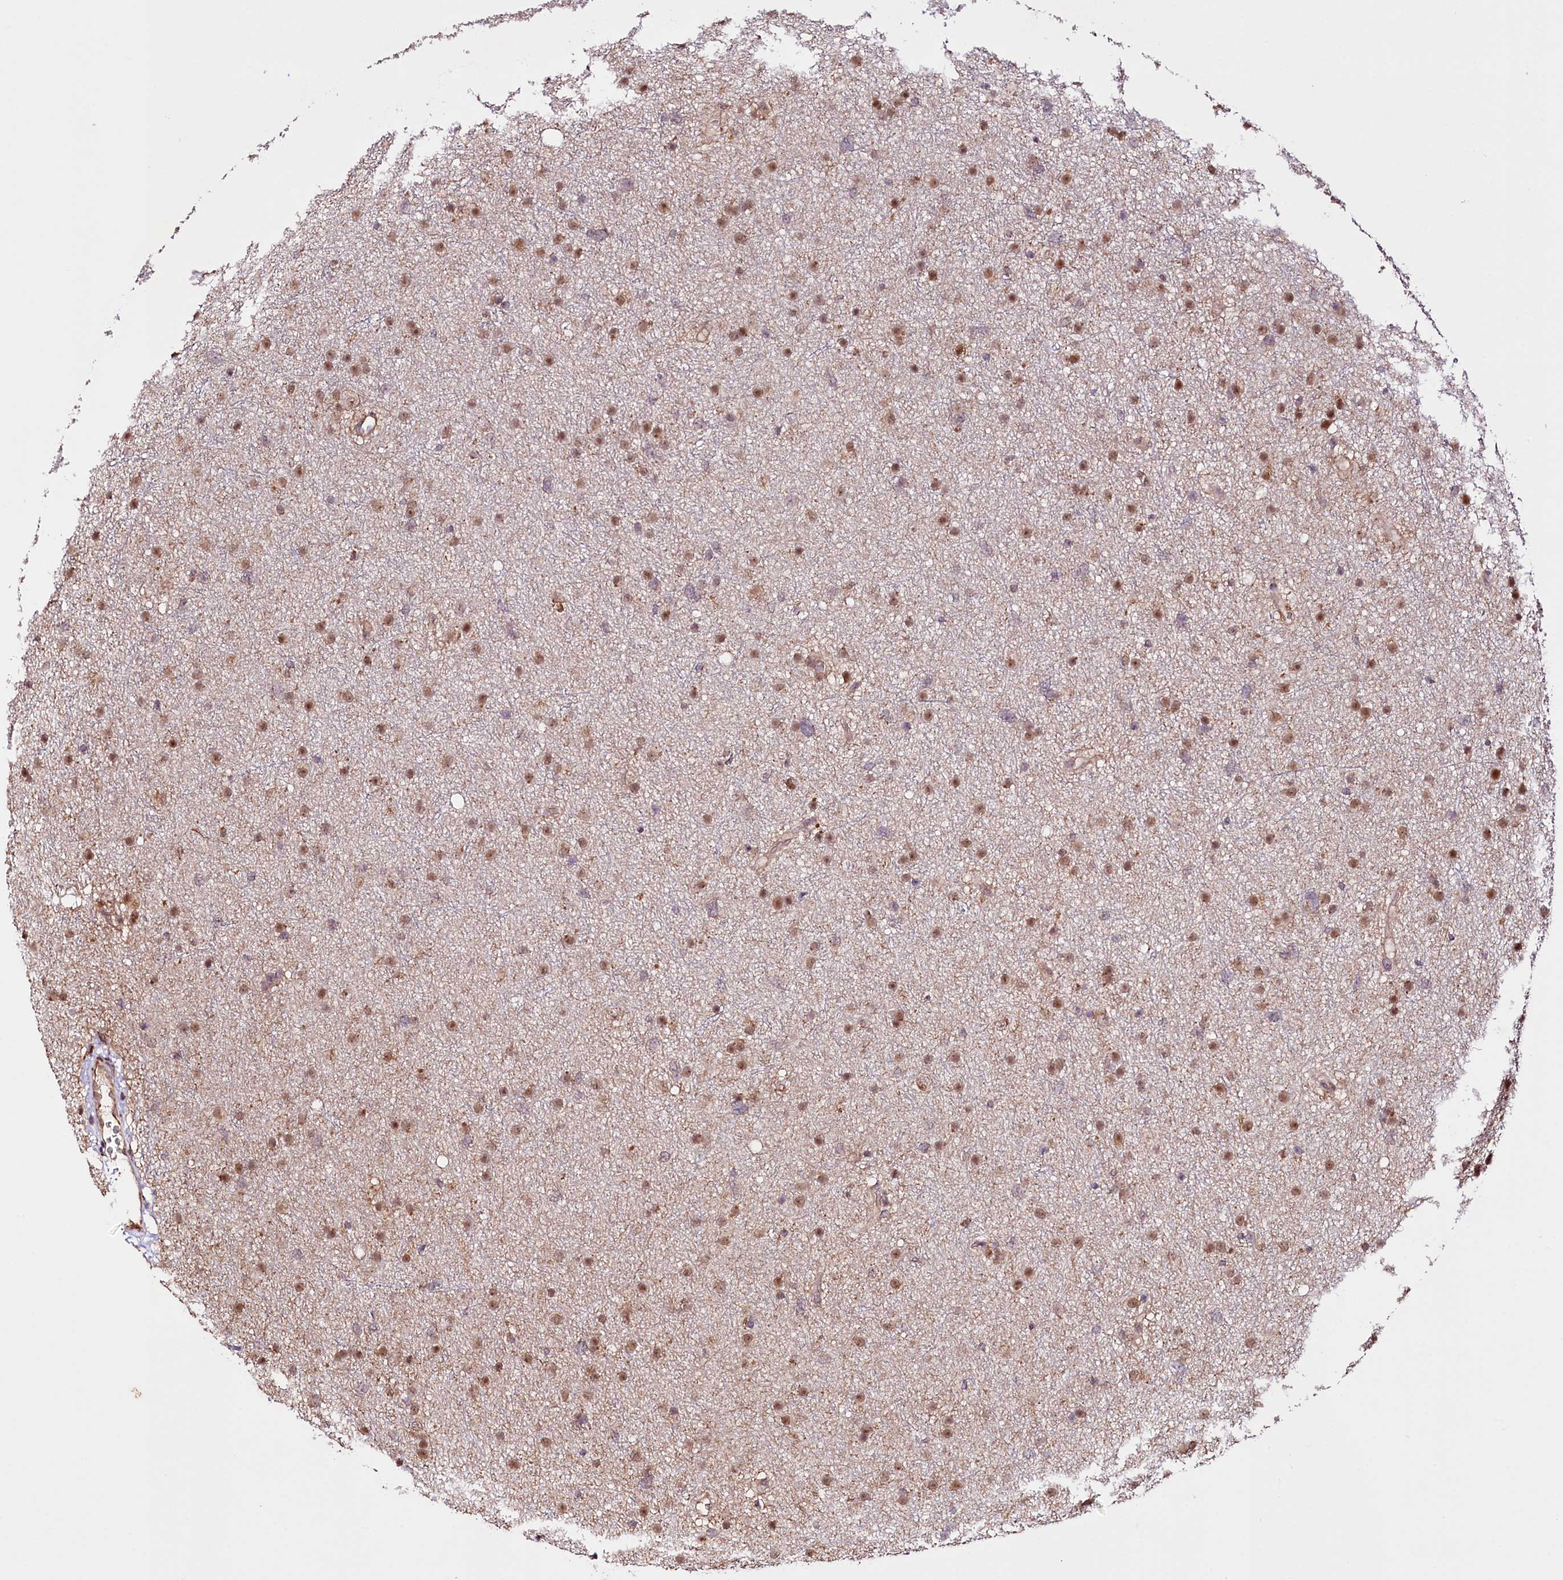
{"staining": {"intensity": "moderate", "quantity": ">75%", "location": "nuclear"}, "tissue": "glioma", "cell_type": "Tumor cells", "image_type": "cancer", "snomed": [{"axis": "morphology", "description": "Glioma, malignant, Low grade"}, {"axis": "topography", "description": "Cerebral cortex"}], "caption": "DAB immunohistochemical staining of human malignant glioma (low-grade) demonstrates moderate nuclear protein staining in about >75% of tumor cells.", "gene": "CUTC", "patient": {"sex": "female", "age": 39}}